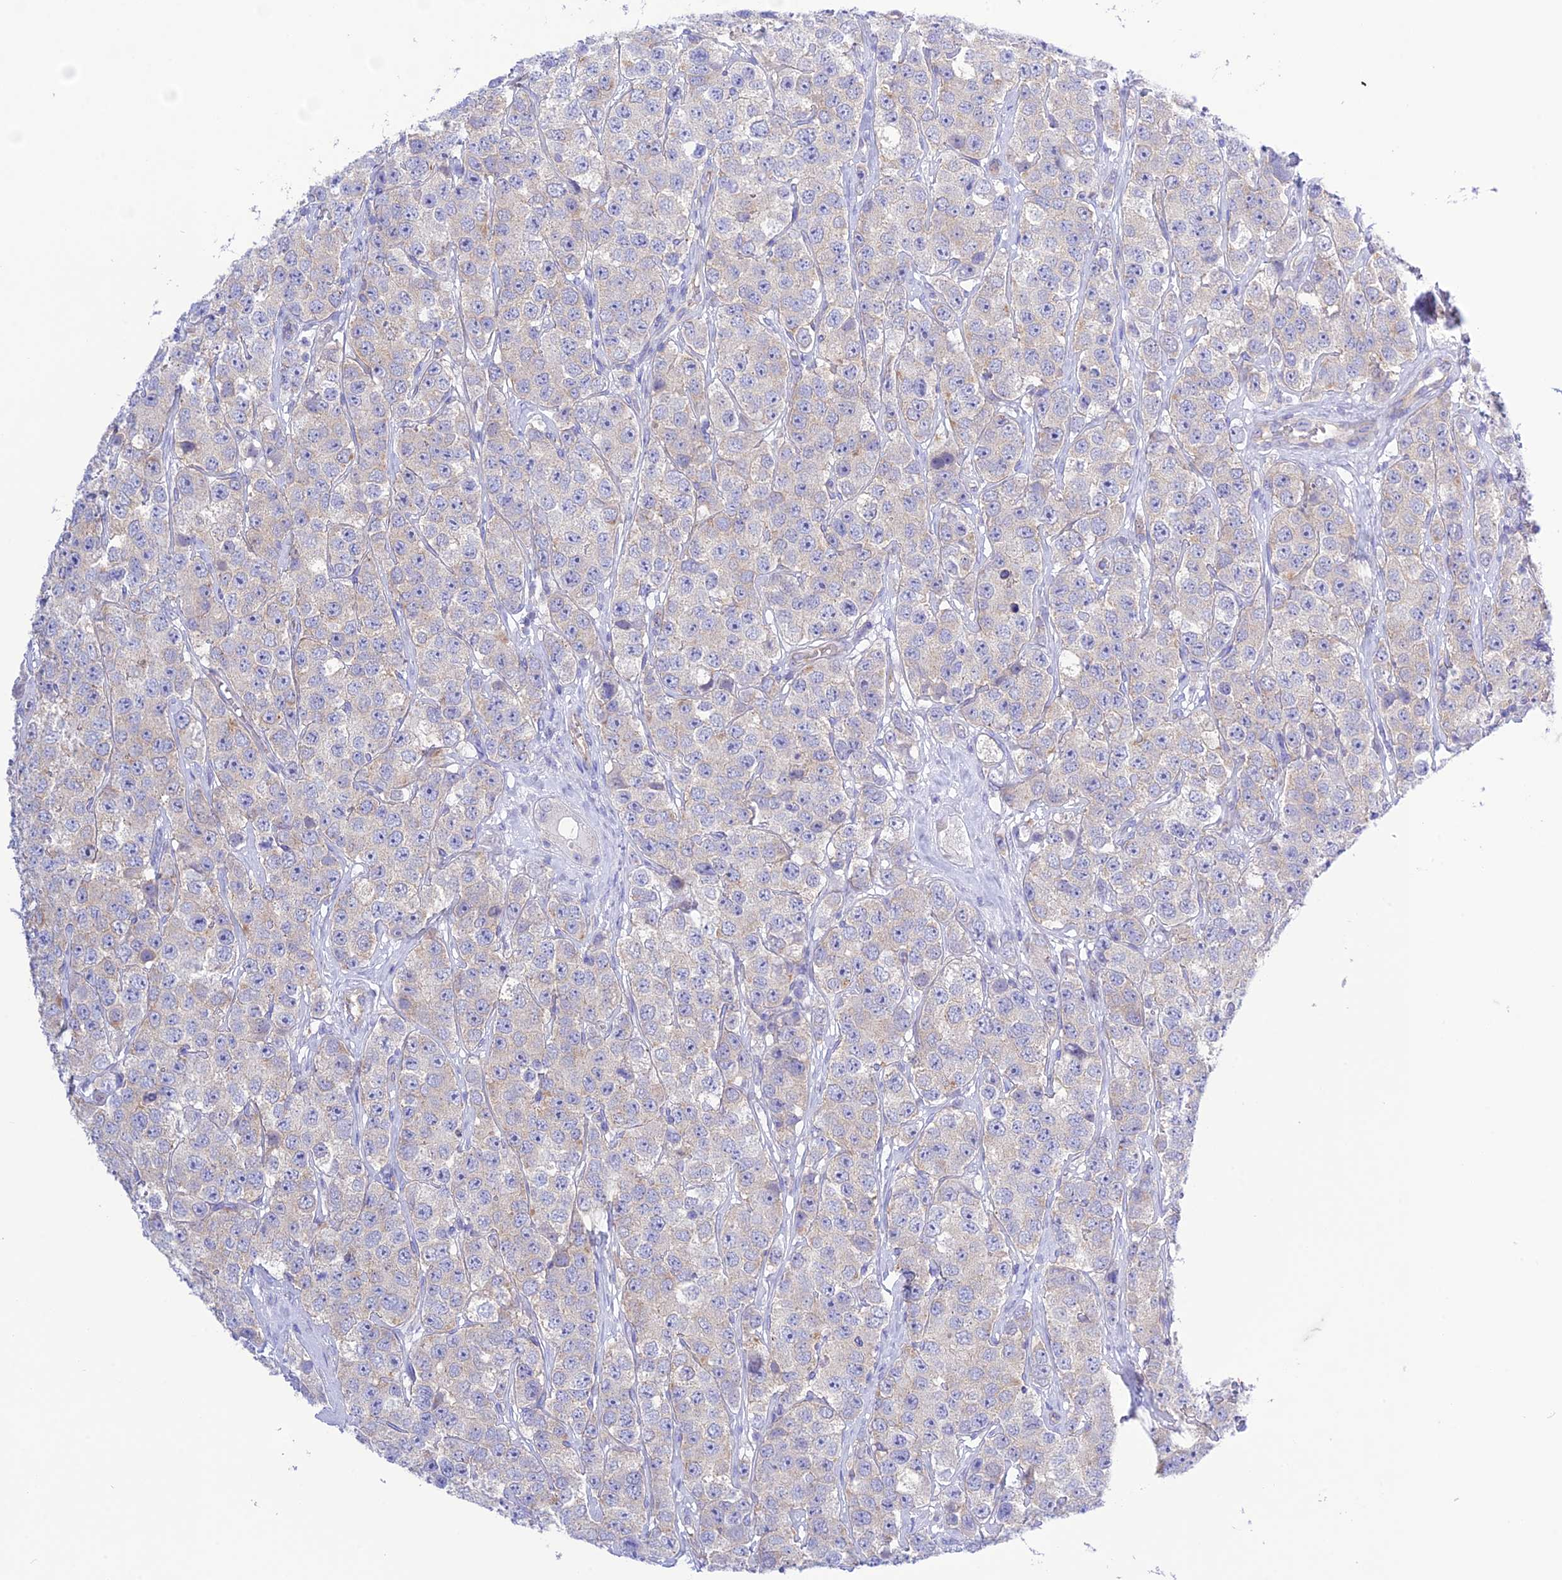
{"staining": {"intensity": "negative", "quantity": "none", "location": "none"}, "tissue": "testis cancer", "cell_type": "Tumor cells", "image_type": "cancer", "snomed": [{"axis": "morphology", "description": "Seminoma, NOS"}, {"axis": "topography", "description": "Testis"}], "caption": "Tumor cells are negative for protein expression in human testis cancer (seminoma). The staining was performed using DAB (3,3'-diaminobenzidine) to visualize the protein expression in brown, while the nuclei were stained in blue with hematoxylin (Magnification: 20x).", "gene": "CHSY3", "patient": {"sex": "male", "age": 28}}